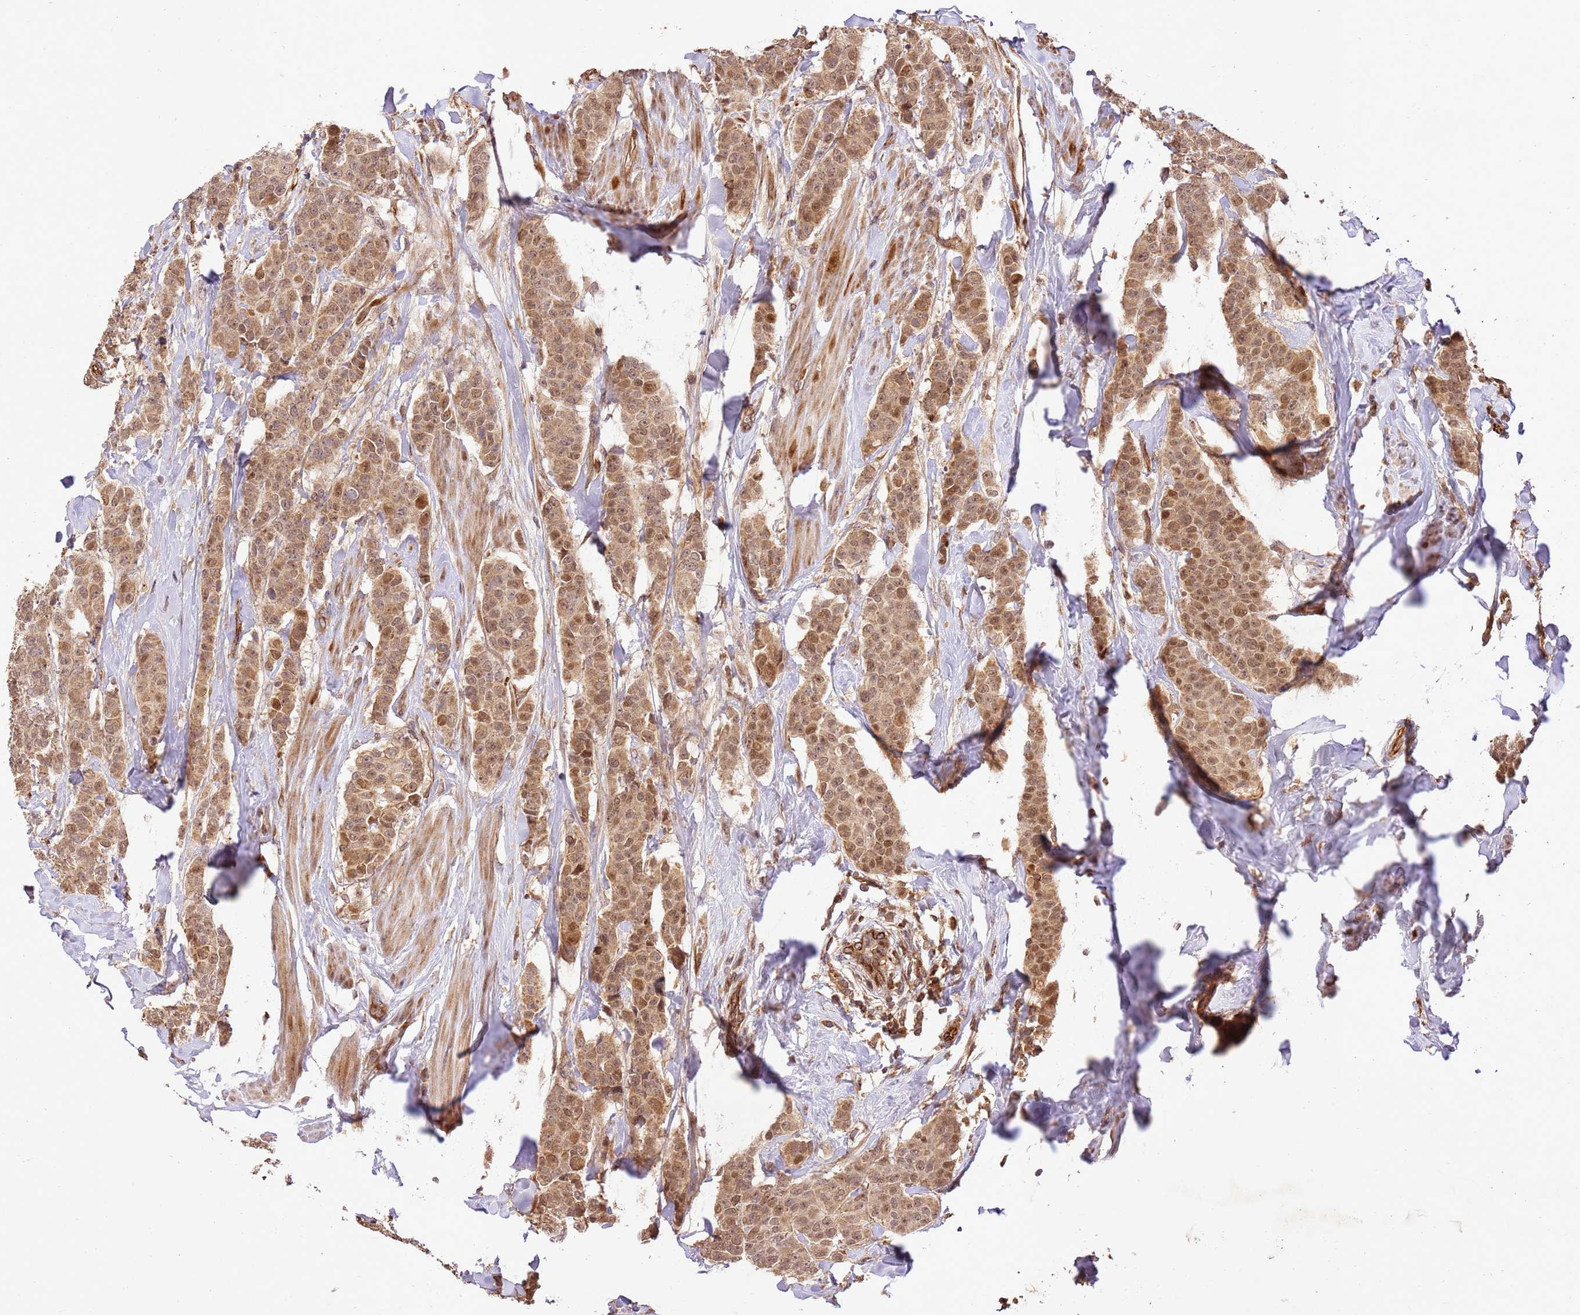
{"staining": {"intensity": "moderate", "quantity": ">75%", "location": "cytoplasmic/membranous,nuclear"}, "tissue": "breast cancer", "cell_type": "Tumor cells", "image_type": "cancer", "snomed": [{"axis": "morphology", "description": "Duct carcinoma"}, {"axis": "topography", "description": "Breast"}], "caption": "Immunohistochemistry photomicrograph of neoplastic tissue: infiltrating ductal carcinoma (breast) stained using immunohistochemistry reveals medium levels of moderate protein expression localized specifically in the cytoplasmic/membranous and nuclear of tumor cells, appearing as a cytoplasmic/membranous and nuclear brown color.", "gene": "KATNAL2", "patient": {"sex": "female", "age": 40}}